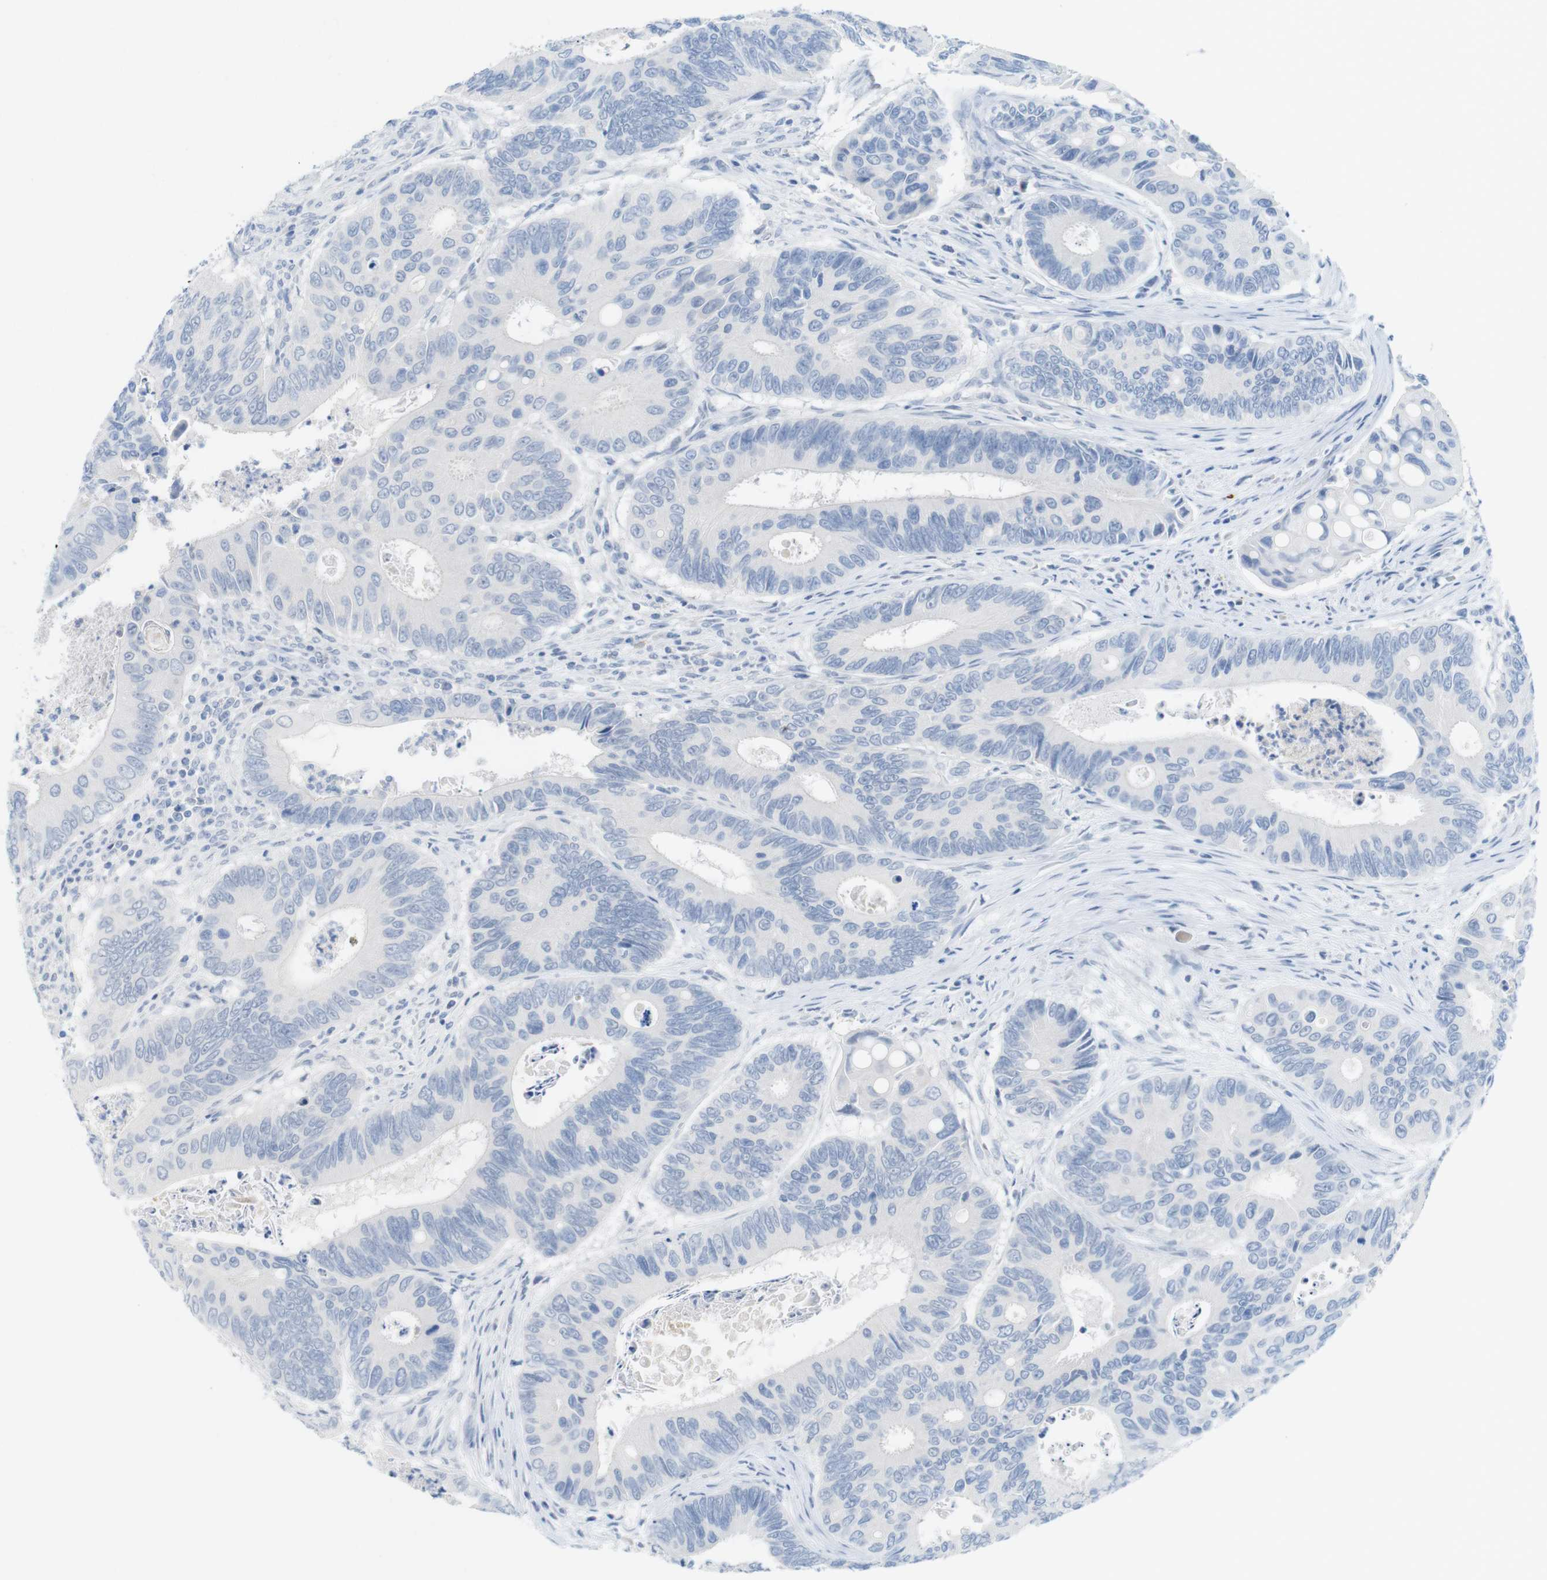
{"staining": {"intensity": "negative", "quantity": "none", "location": "none"}, "tissue": "colorectal cancer", "cell_type": "Tumor cells", "image_type": "cancer", "snomed": [{"axis": "morphology", "description": "Inflammation, NOS"}, {"axis": "morphology", "description": "Adenocarcinoma, NOS"}, {"axis": "topography", "description": "Colon"}], "caption": "Colorectal cancer was stained to show a protein in brown. There is no significant expression in tumor cells.", "gene": "OPN1SW", "patient": {"sex": "male", "age": 72}}